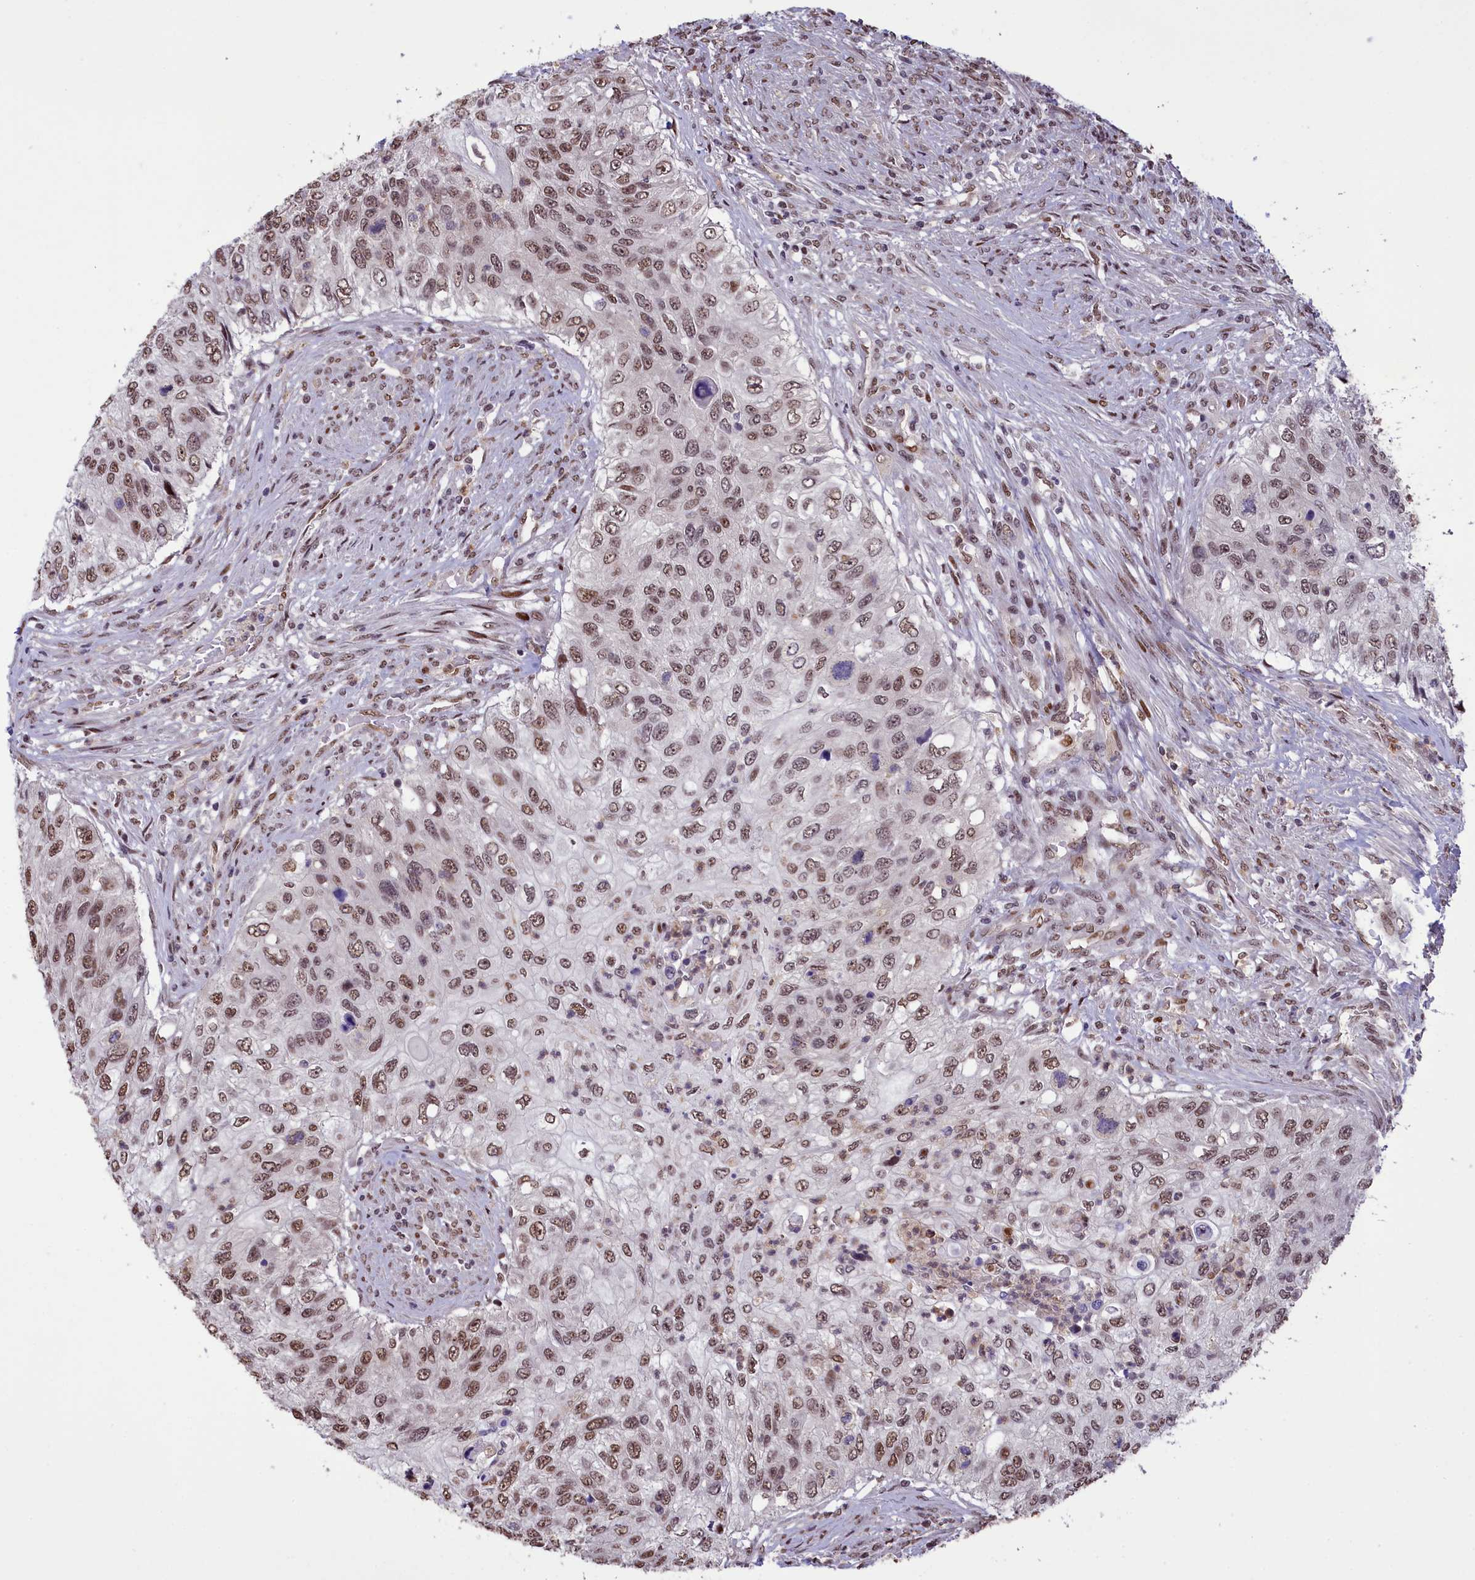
{"staining": {"intensity": "moderate", "quantity": "25%-75%", "location": "nuclear"}, "tissue": "urothelial cancer", "cell_type": "Tumor cells", "image_type": "cancer", "snomed": [{"axis": "morphology", "description": "Urothelial carcinoma, High grade"}, {"axis": "topography", "description": "Urinary bladder"}], "caption": "The micrograph displays a brown stain indicating the presence of a protein in the nuclear of tumor cells in urothelial cancer.", "gene": "RELB", "patient": {"sex": "female", "age": 60}}